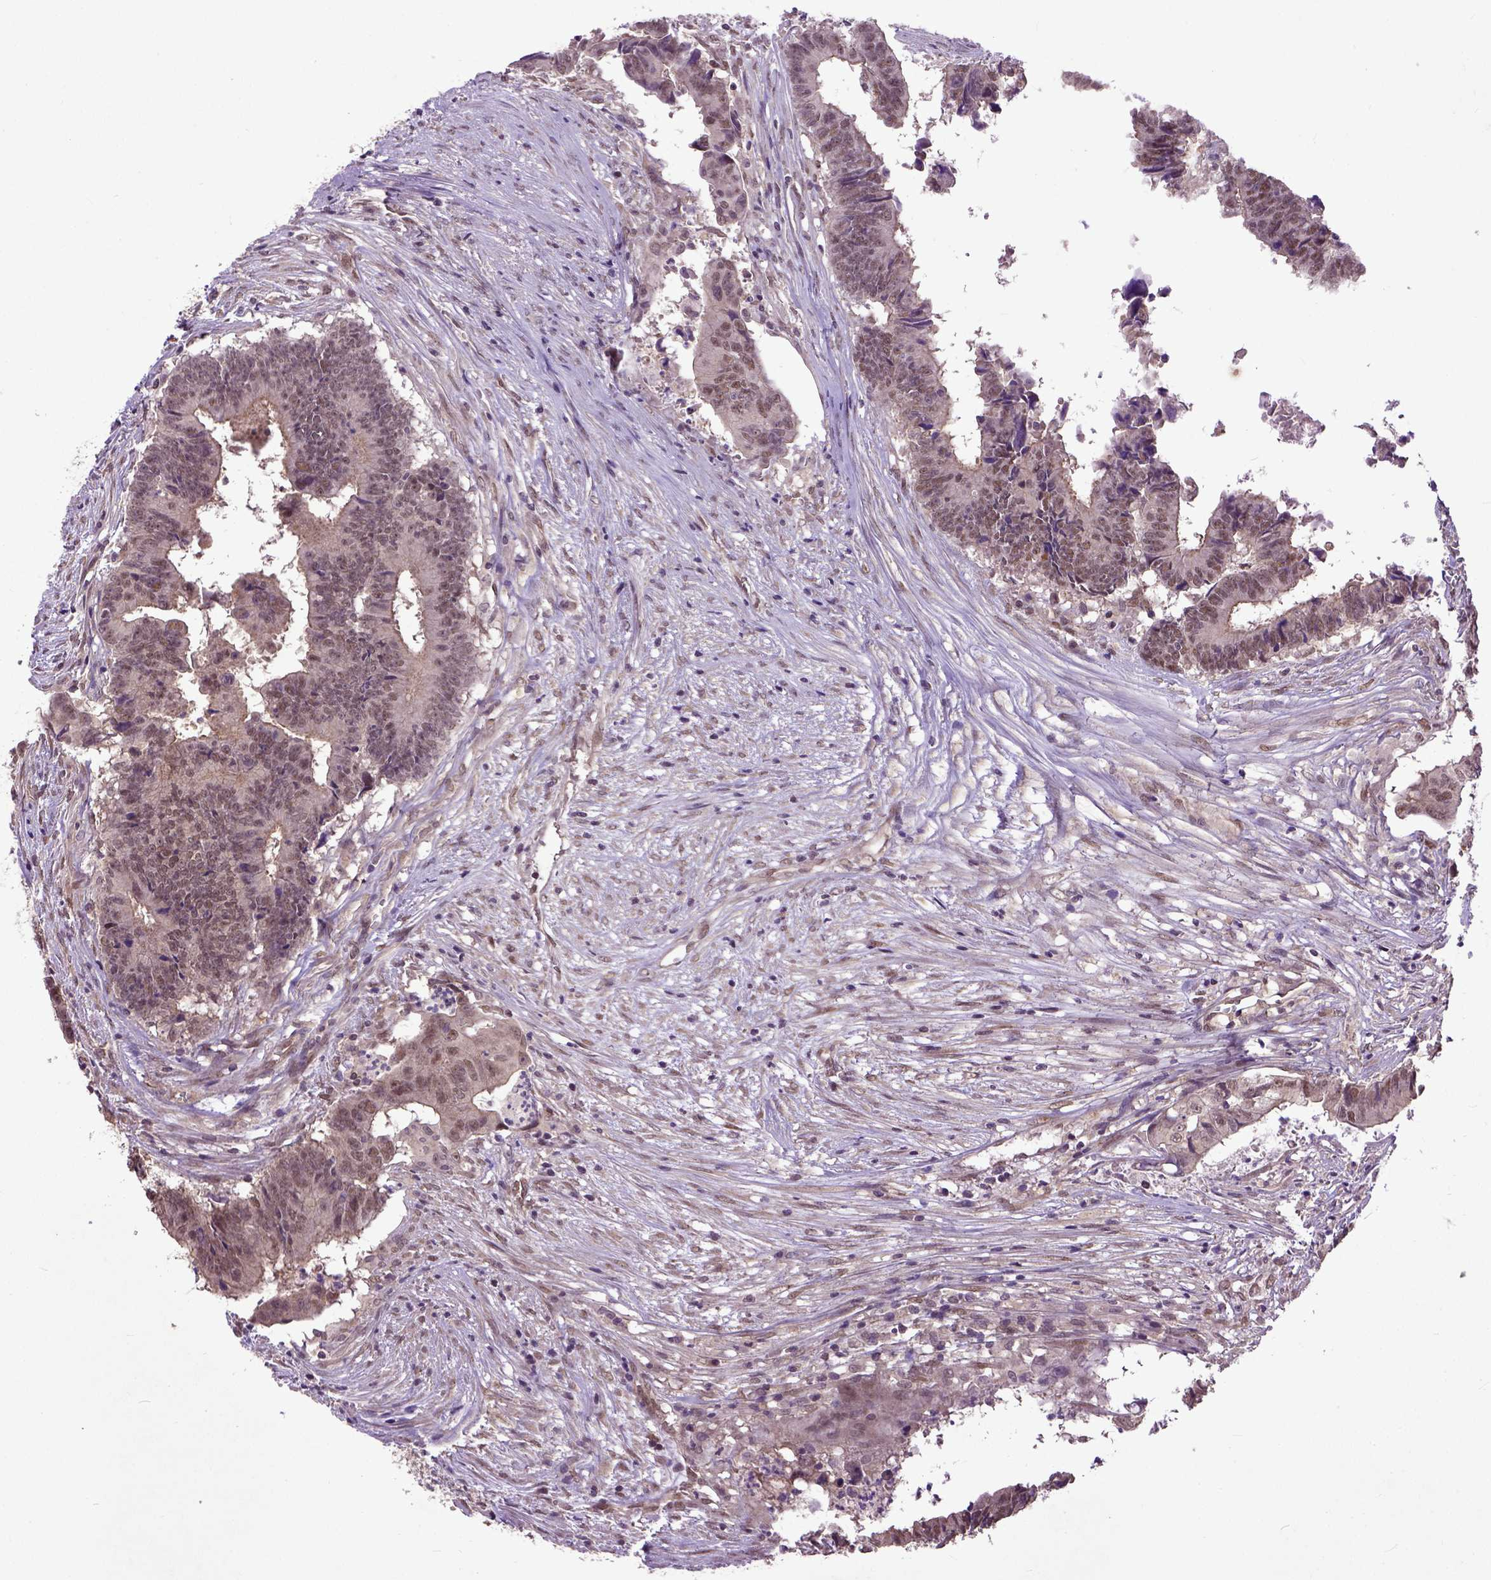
{"staining": {"intensity": "moderate", "quantity": "<25%", "location": "cytoplasmic/membranous,nuclear"}, "tissue": "colorectal cancer", "cell_type": "Tumor cells", "image_type": "cancer", "snomed": [{"axis": "morphology", "description": "Adenocarcinoma, NOS"}, {"axis": "topography", "description": "Colon"}], "caption": "Protein analysis of colorectal adenocarcinoma tissue shows moderate cytoplasmic/membranous and nuclear positivity in about <25% of tumor cells.", "gene": "UBA3", "patient": {"sex": "female", "age": 82}}